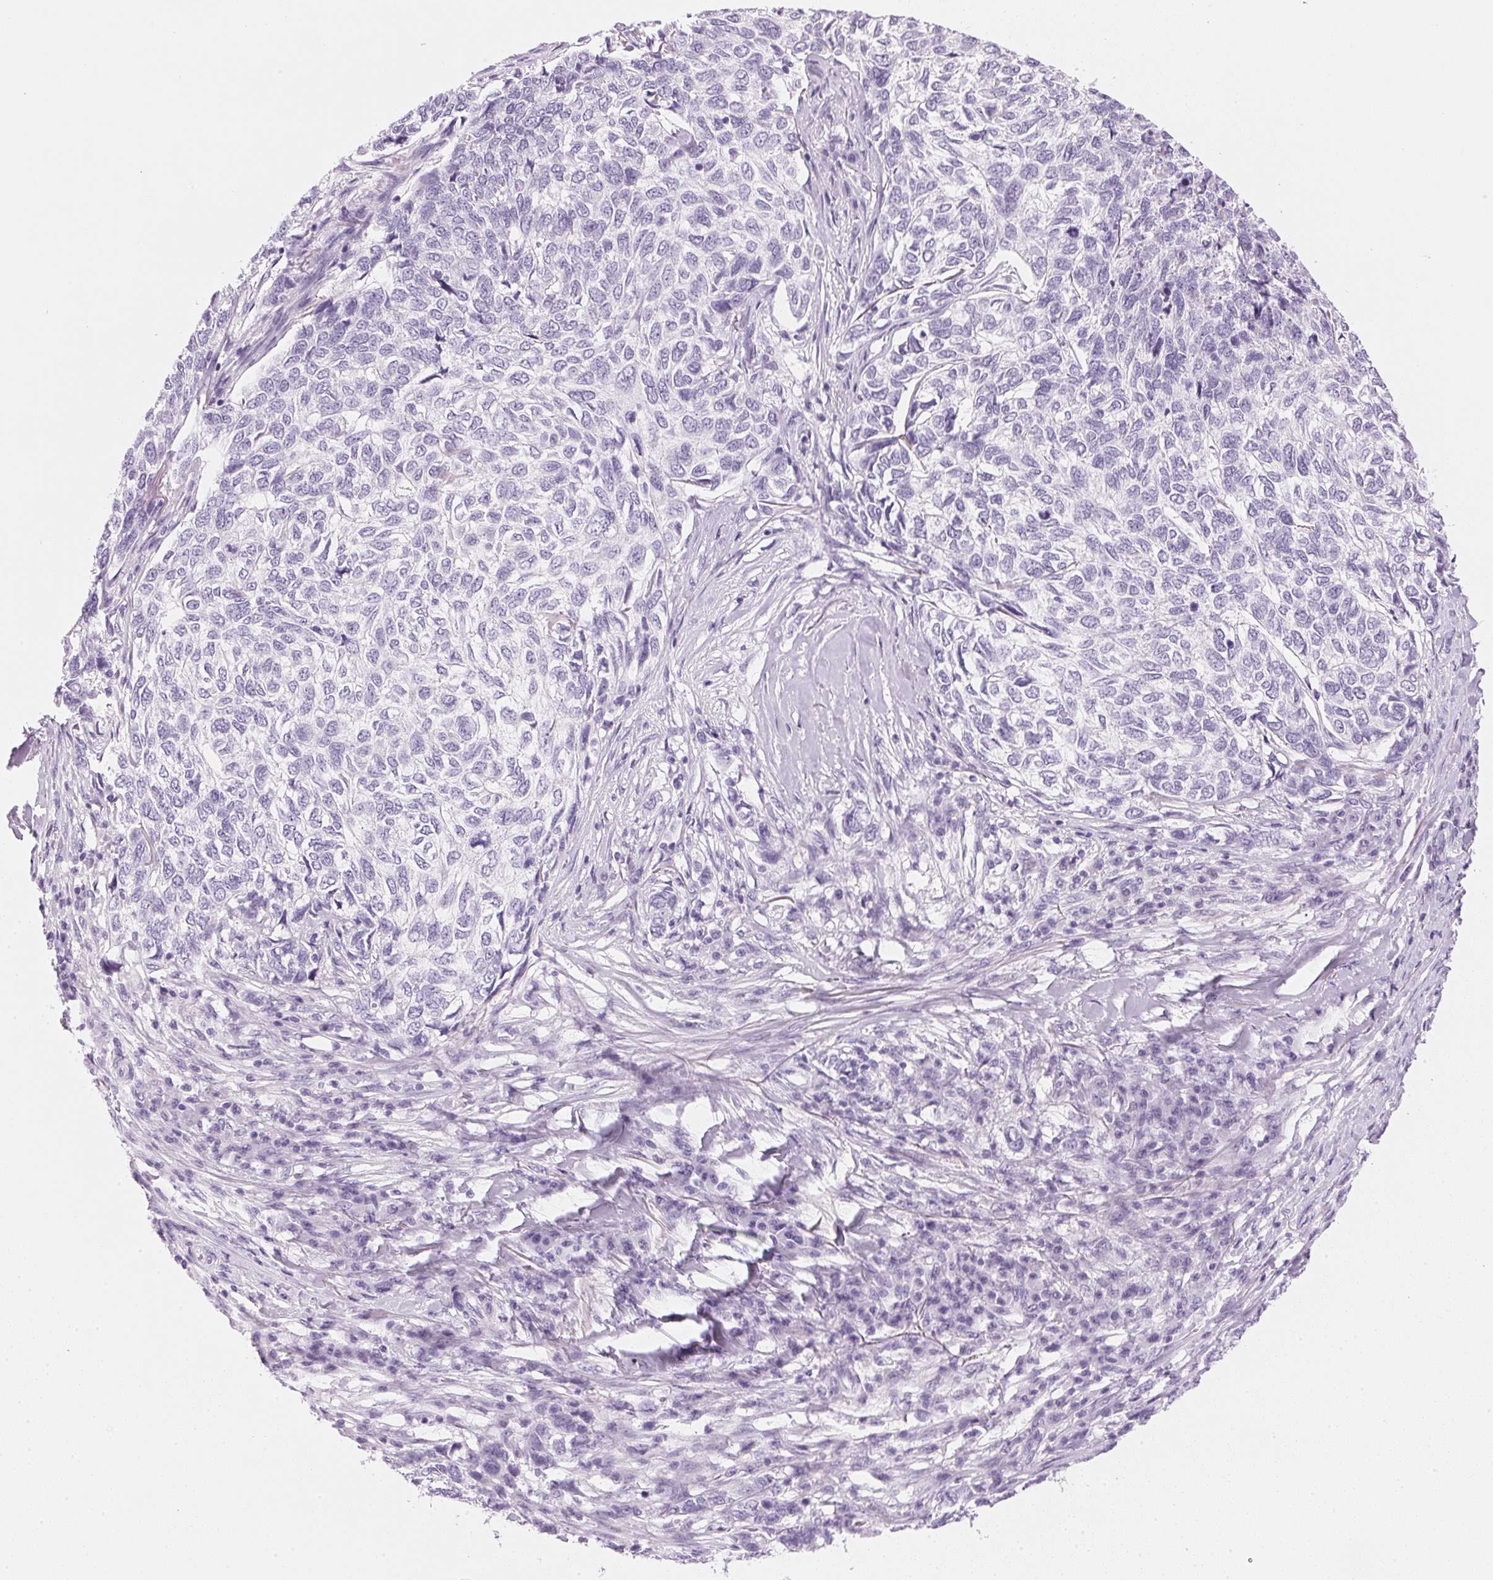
{"staining": {"intensity": "negative", "quantity": "none", "location": "none"}, "tissue": "skin cancer", "cell_type": "Tumor cells", "image_type": "cancer", "snomed": [{"axis": "morphology", "description": "Basal cell carcinoma"}, {"axis": "topography", "description": "Skin"}], "caption": "Immunohistochemical staining of human skin basal cell carcinoma shows no significant positivity in tumor cells.", "gene": "IGFBP1", "patient": {"sex": "female", "age": 65}}